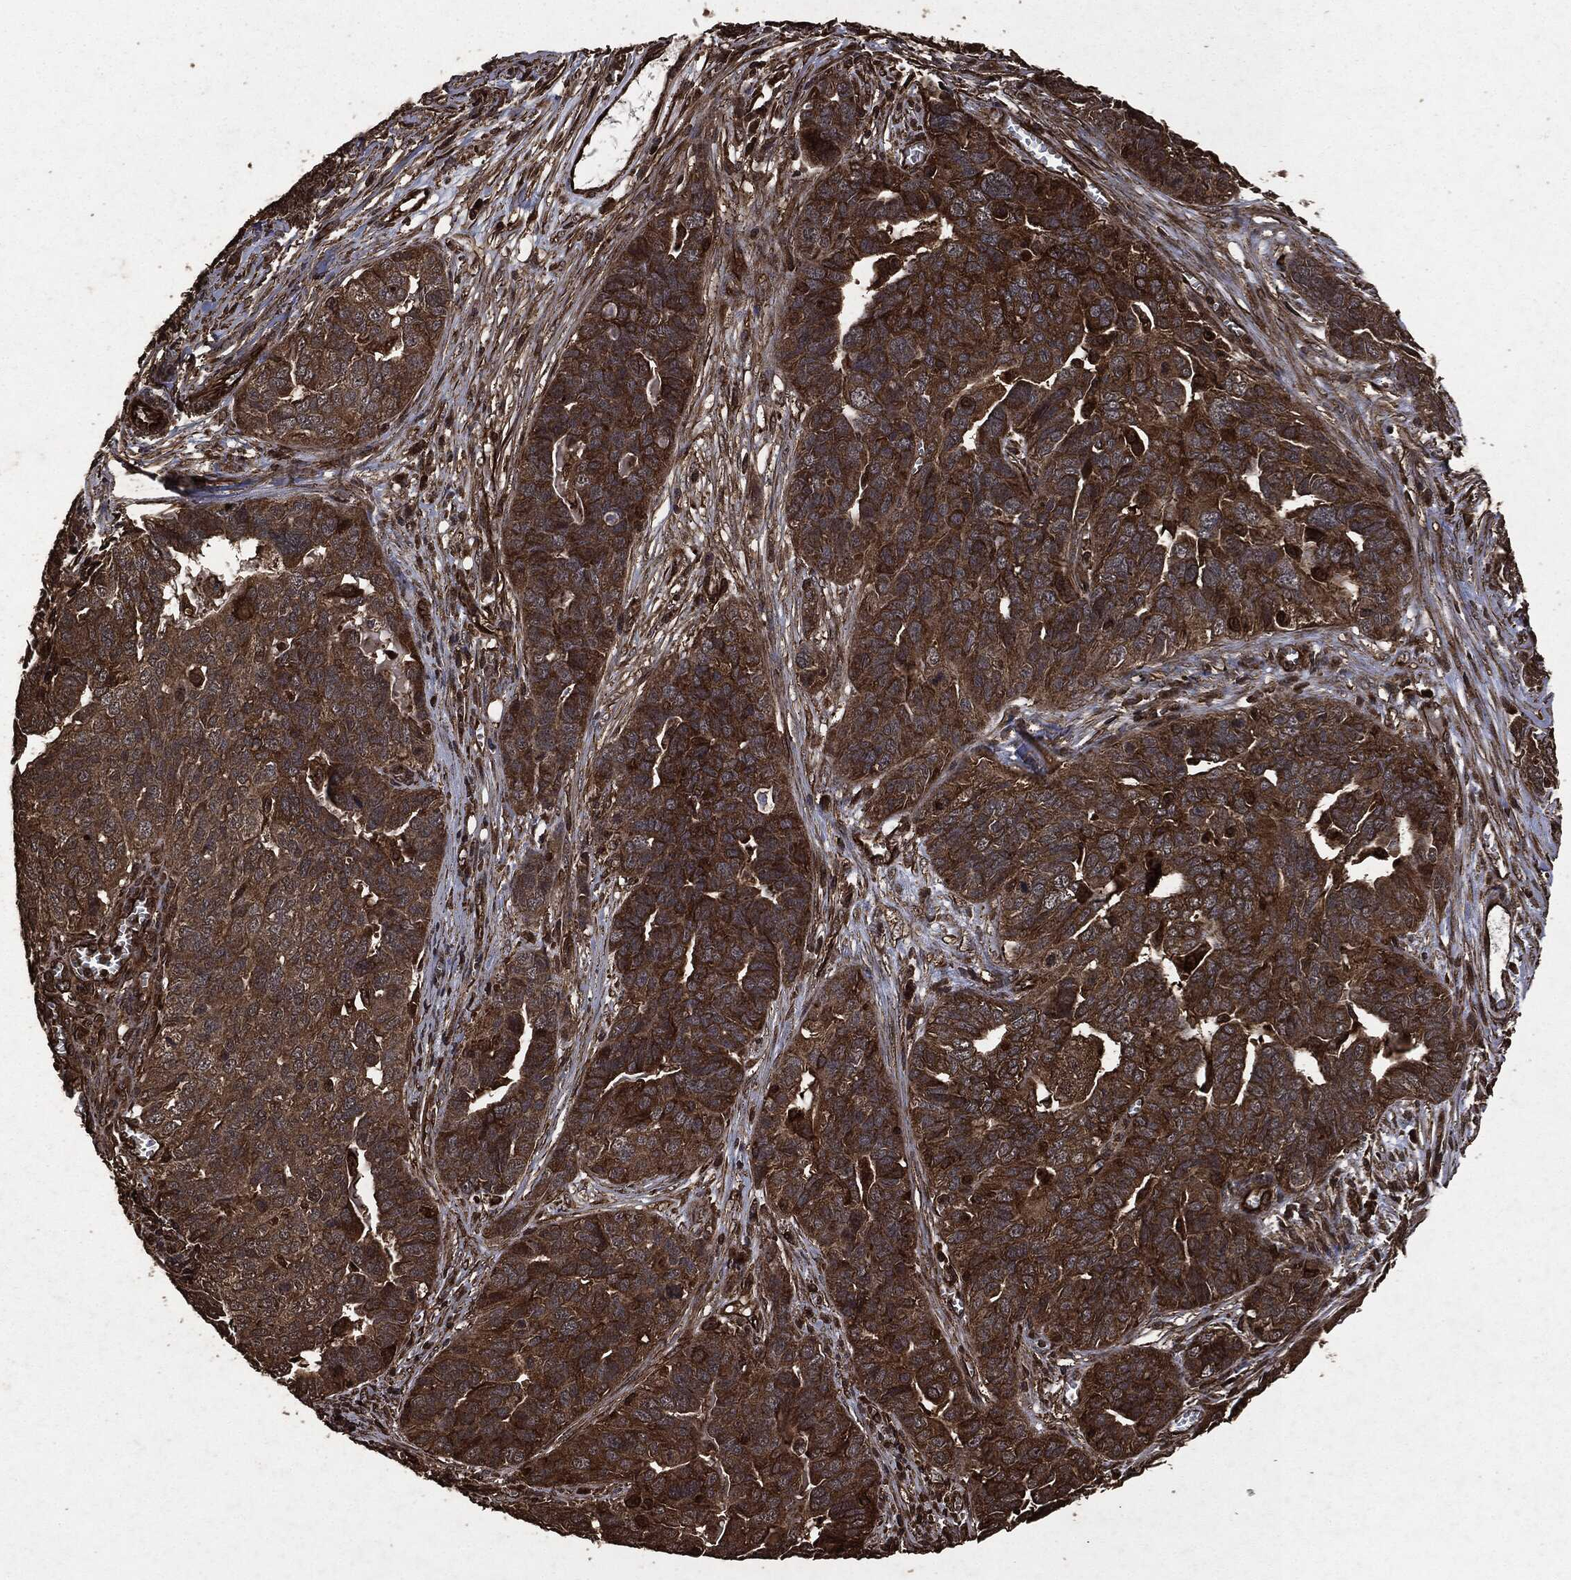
{"staining": {"intensity": "moderate", "quantity": "25%-75%", "location": "cytoplasmic/membranous"}, "tissue": "ovarian cancer", "cell_type": "Tumor cells", "image_type": "cancer", "snomed": [{"axis": "morphology", "description": "Carcinoma, endometroid"}, {"axis": "topography", "description": "Soft tissue"}, {"axis": "topography", "description": "Ovary"}], "caption": "Human endometroid carcinoma (ovarian) stained with a protein marker shows moderate staining in tumor cells.", "gene": "HRAS", "patient": {"sex": "female", "age": 52}}